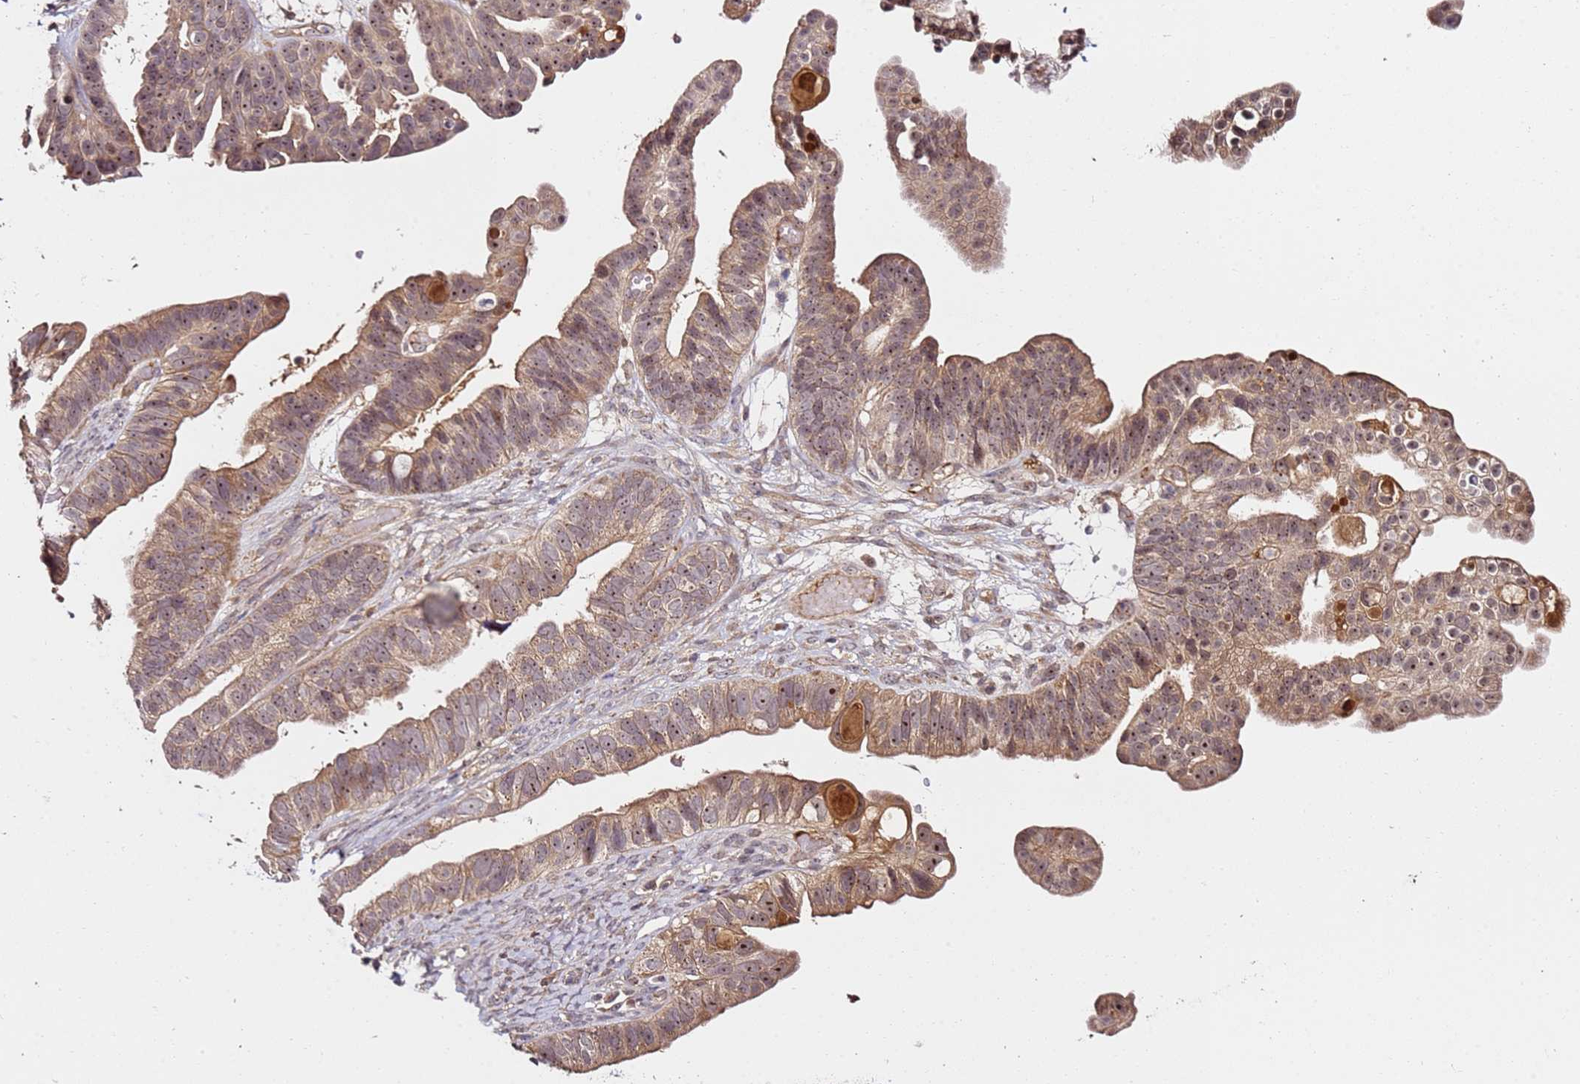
{"staining": {"intensity": "moderate", "quantity": ">75%", "location": "cytoplasmic/membranous,nuclear"}, "tissue": "ovarian cancer", "cell_type": "Tumor cells", "image_type": "cancer", "snomed": [{"axis": "morphology", "description": "Cystadenocarcinoma, serous, NOS"}, {"axis": "topography", "description": "Ovary"}], "caption": "Brown immunohistochemical staining in ovarian cancer (serous cystadenocarcinoma) demonstrates moderate cytoplasmic/membranous and nuclear staining in approximately >75% of tumor cells. (DAB (3,3'-diaminobenzidine) IHC with brightfield microscopy, high magnification).", "gene": "DDX27", "patient": {"sex": "female", "age": 56}}